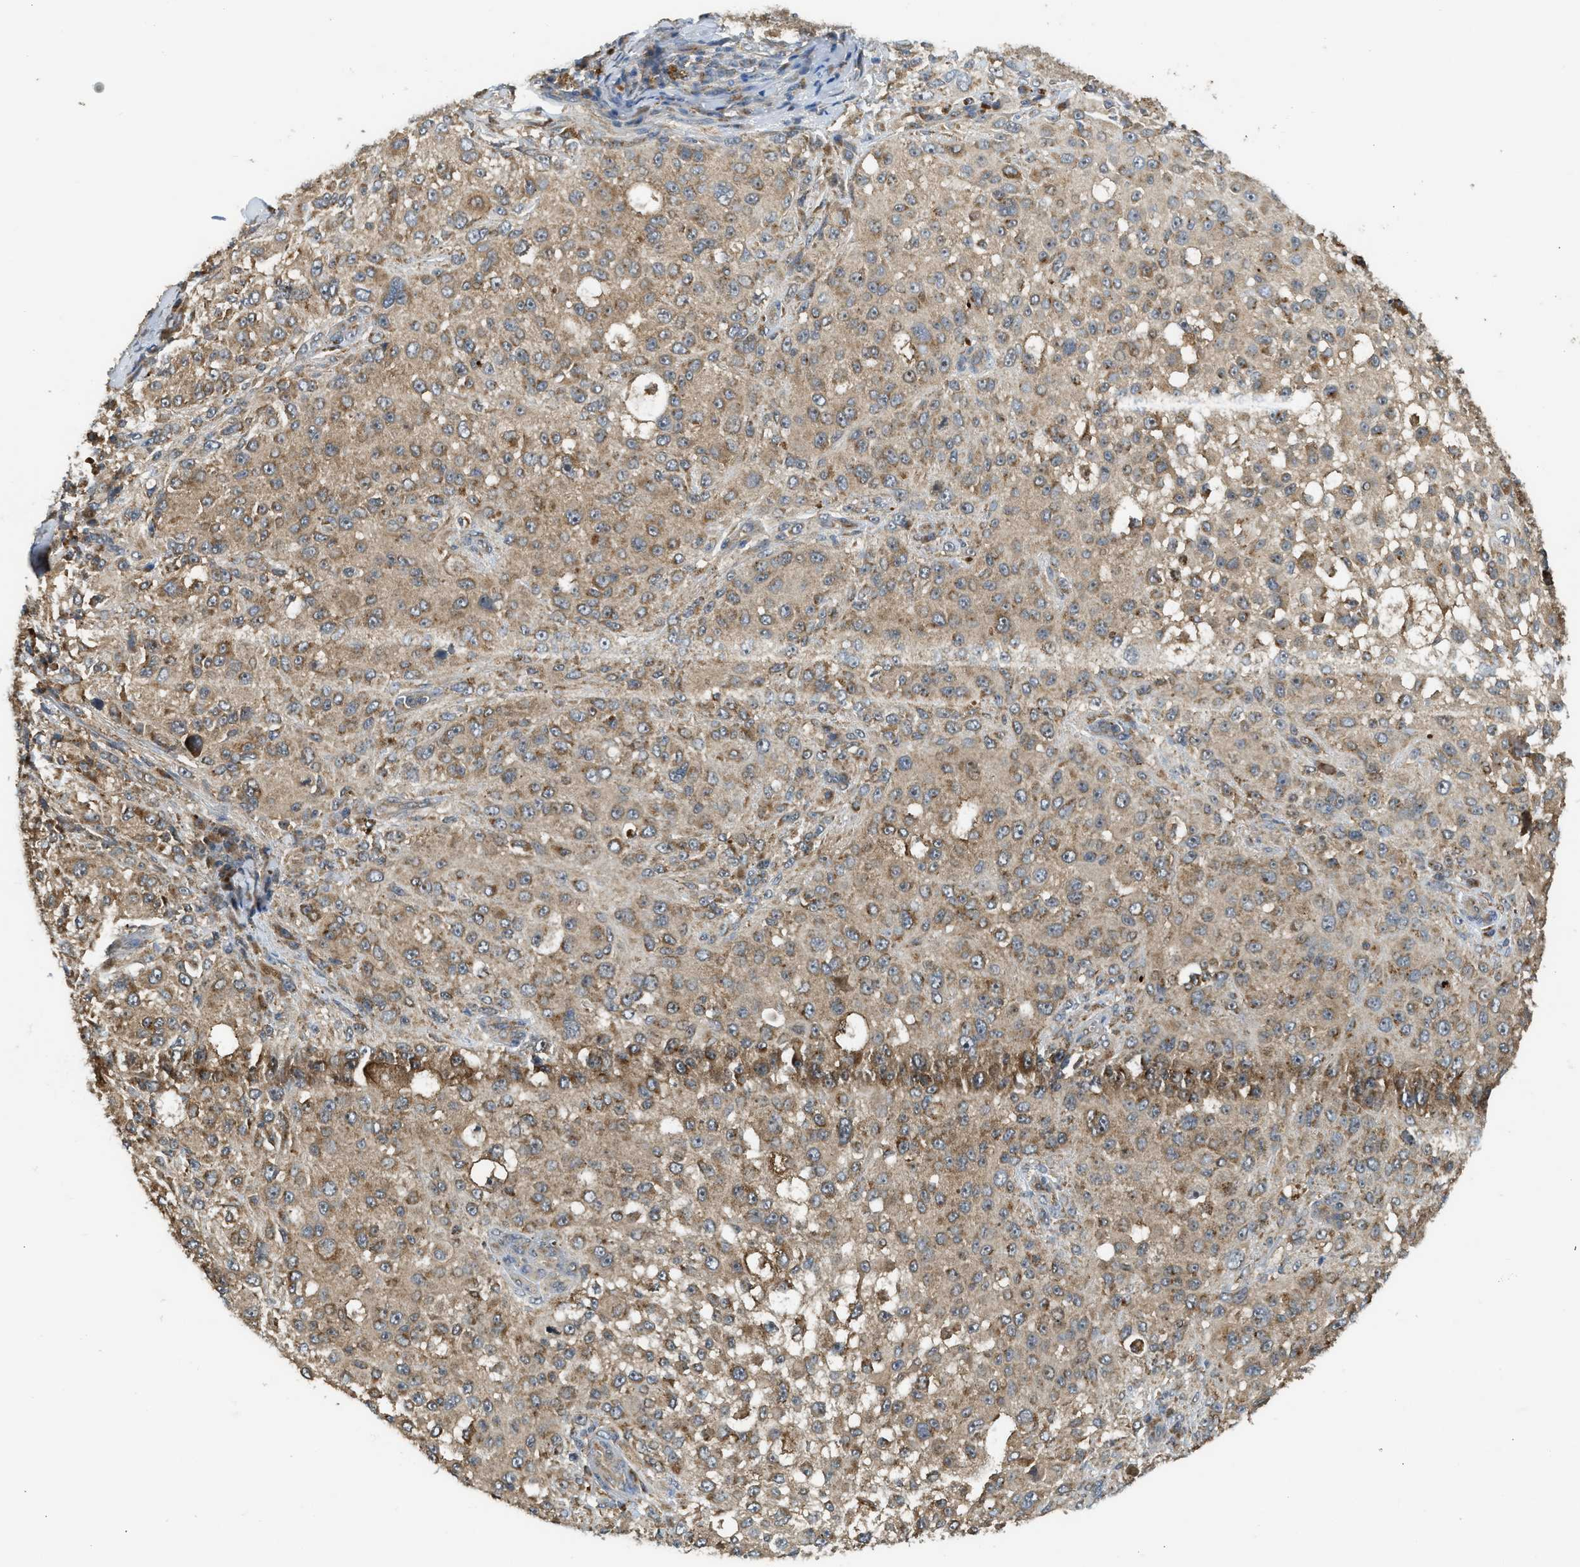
{"staining": {"intensity": "moderate", "quantity": ">75%", "location": "cytoplasmic/membranous"}, "tissue": "melanoma", "cell_type": "Tumor cells", "image_type": "cancer", "snomed": [{"axis": "morphology", "description": "Necrosis, NOS"}, {"axis": "morphology", "description": "Malignant melanoma, NOS"}, {"axis": "topography", "description": "Skin"}], "caption": "Protein analysis of malignant melanoma tissue demonstrates moderate cytoplasmic/membranous staining in approximately >75% of tumor cells.", "gene": "STARD3", "patient": {"sex": "female", "age": 87}}